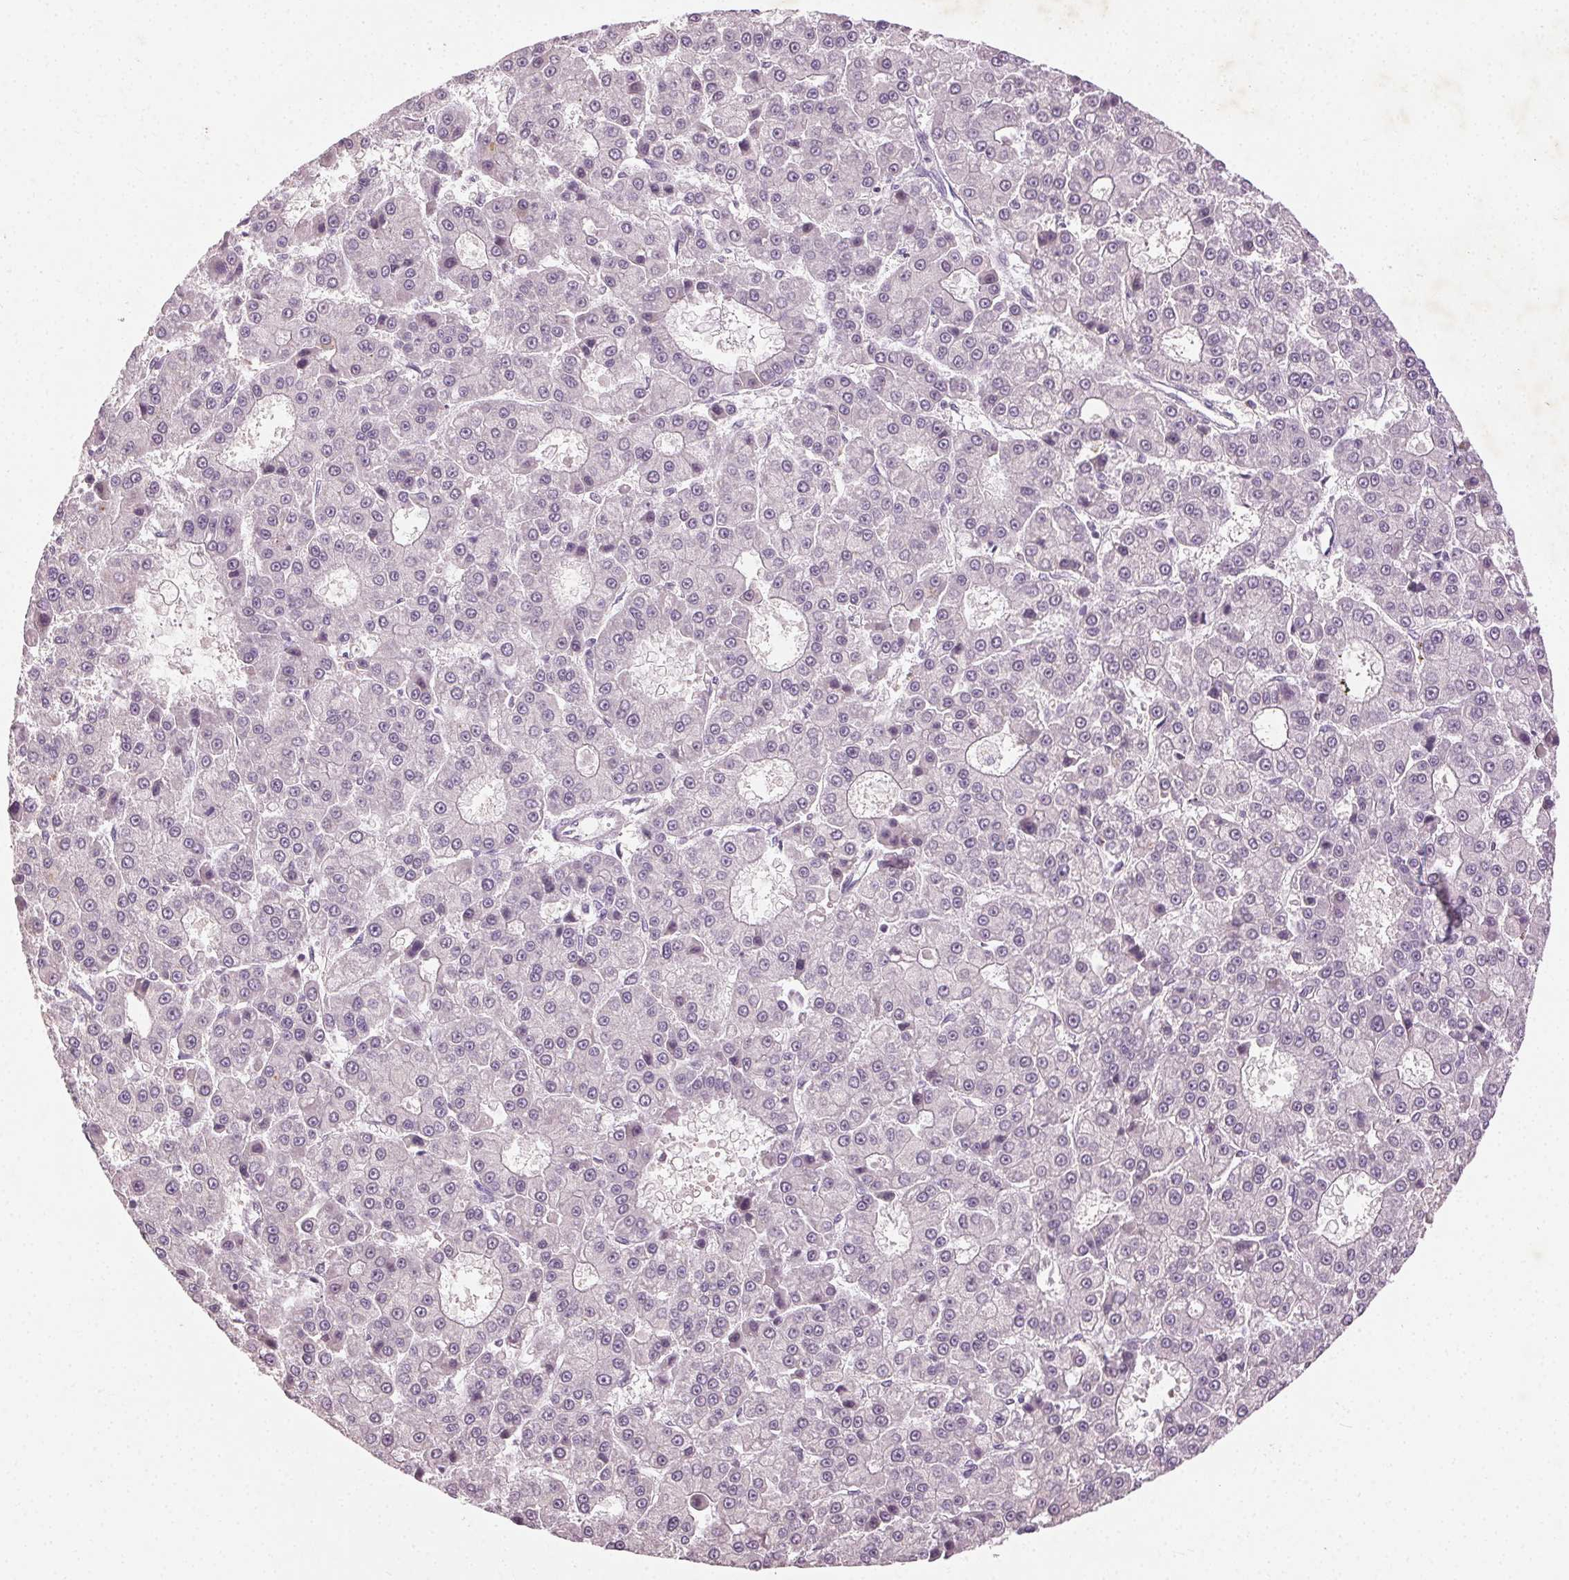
{"staining": {"intensity": "negative", "quantity": "none", "location": "none"}, "tissue": "liver cancer", "cell_type": "Tumor cells", "image_type": "cancer", "snomed": [{"axis": "morphology", "description": "Carcinoma, Hepatocellular, NOS"}, {"axis": "topography", "description": "Liver"}], "caption": "This is an immunohistochemistry histopathology image of hepatocellular carcinoma (liver). There is no staining in tumor cells.", "gene": "CLTRN", "patient": {"sex": "male", "age": 70}}